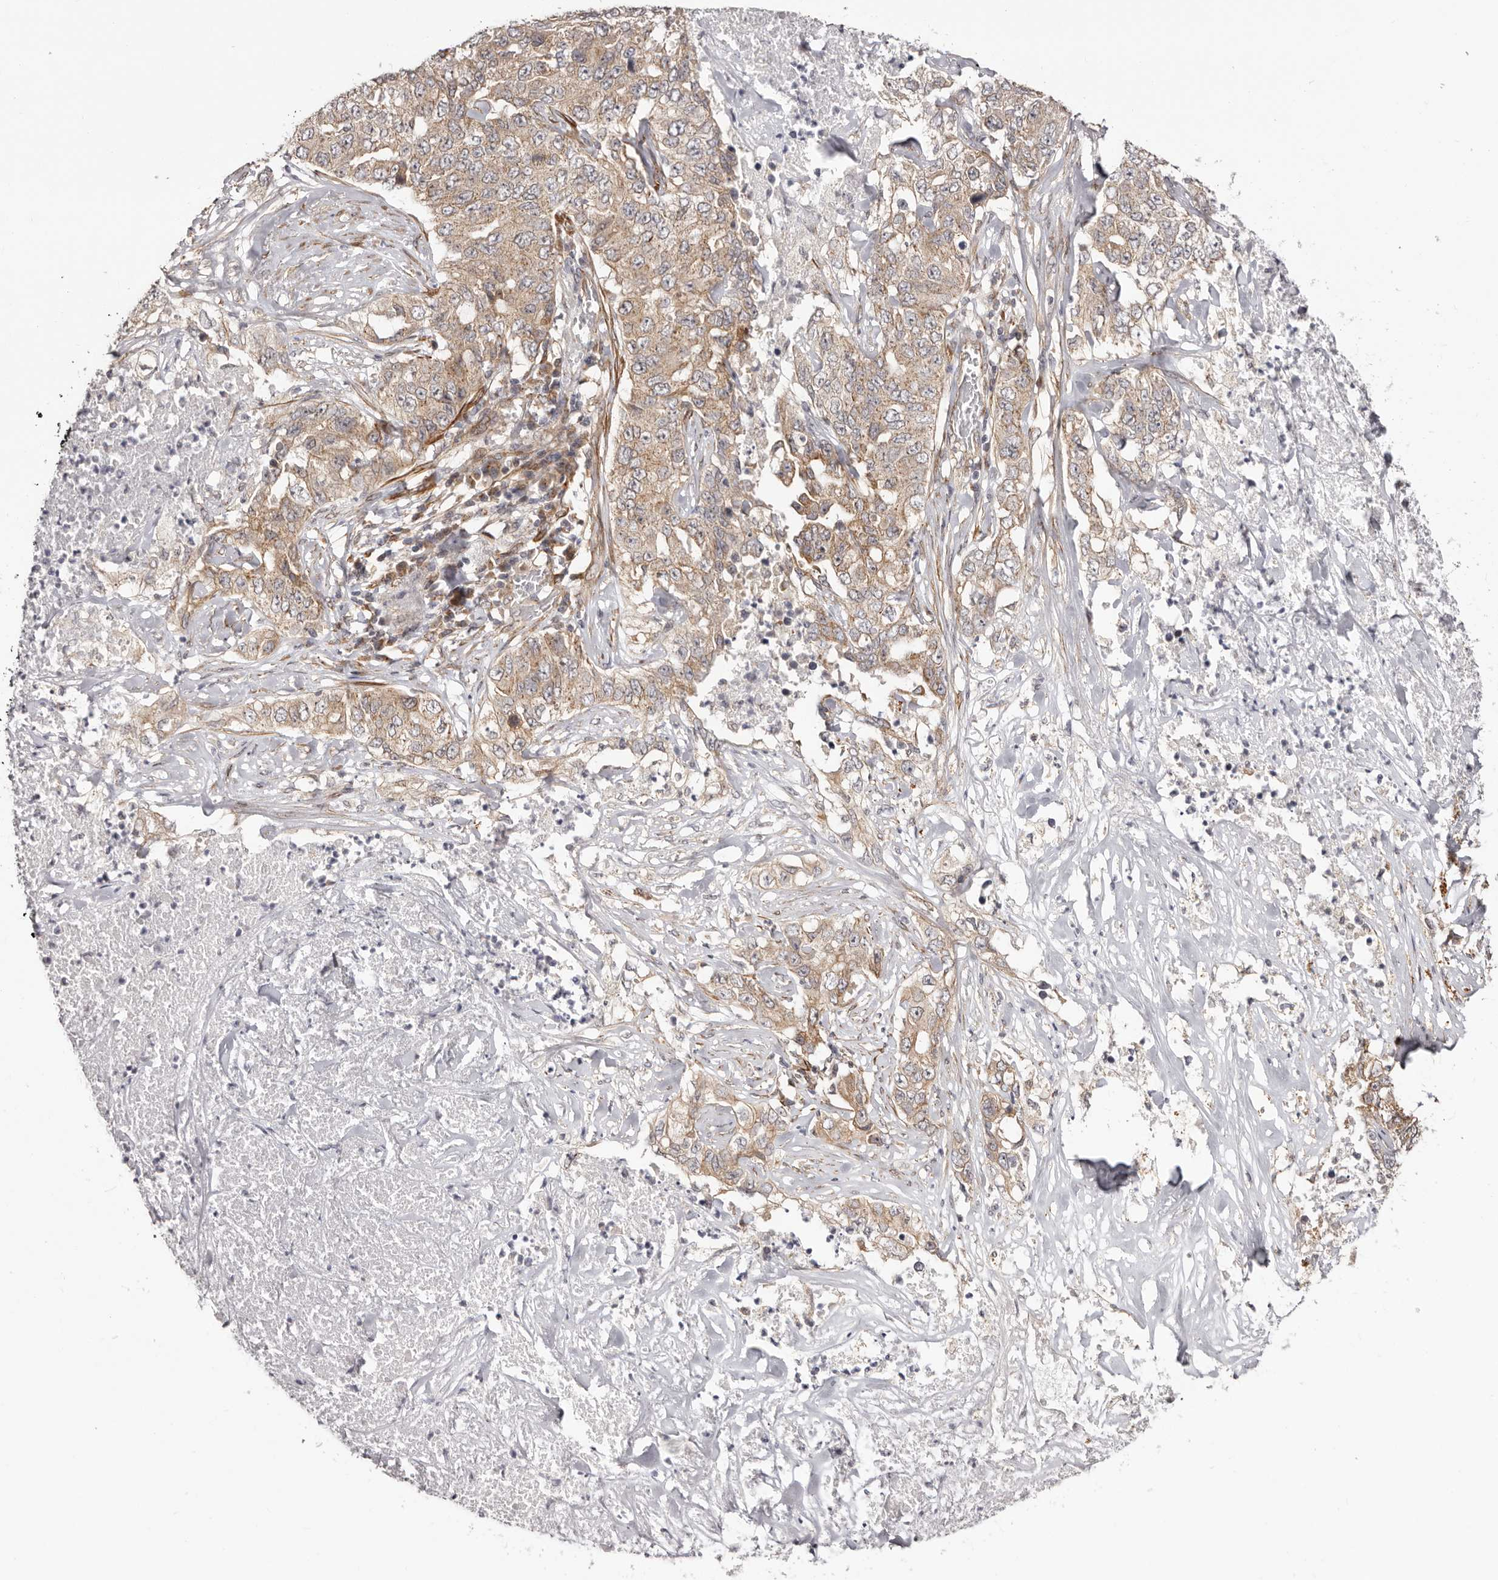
{"staining": {"intensity": "moderate", "quantity": ">75%", "location": "cytoplasmic/membranous"}, "tissue": "lung cancer", "cell_type": "Tumor cells", "image_type": "cancer", "snomed": [{"axis": "morphology", "description": "Adenocarcinoma, NOS"}, {"axis": "topography", "description": "Lung"}], "caption": "Immunohistochemistry (IHC) histopathology image of lung adenocarcinoma stained for a protein (brown), which reveals medium levels of moderate cytoplasmic/membranous positivity in about >75% of tumor cells.", "gene": "MICAL2", "patient": {"sex": "female", "age": 51}}